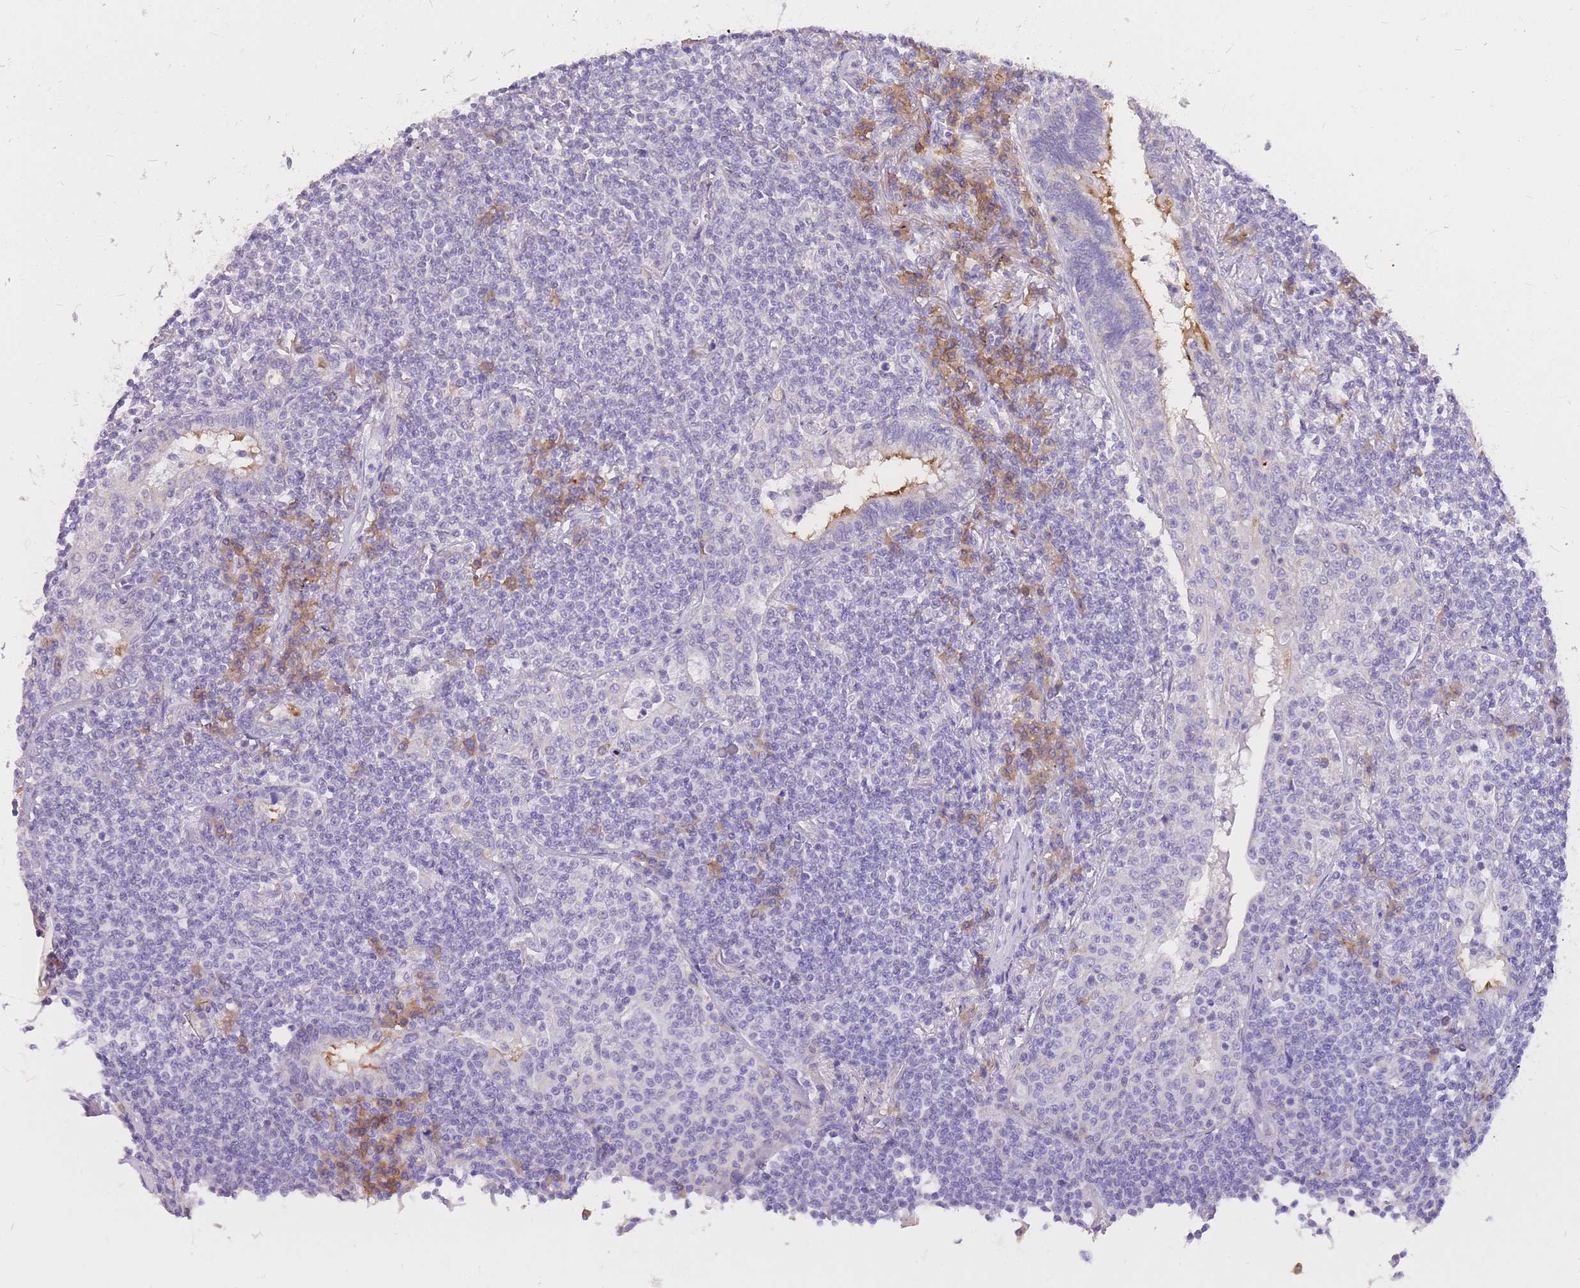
{"staining": {"intensity": "negative", "quantity": "none", "location": "none"}, "tissue": "lymphoma", "cell_type": "Tumor cells", "image_type": "cancer", "snomed": [{"axis": "morphology", "description": "Malignant lymphoma, non-Hodgkin's type, Low grade"}, {"axis": "topography", "description": "Lung"}], "caption": "Low-grade malignant lymphoma, non-Hodgkin's type stained for a protein using immunohistochemistry (IHC) displays no positivity tumor cells.", "gene": "C2orf88", "patient": {"sex": "female", "age": 71}}